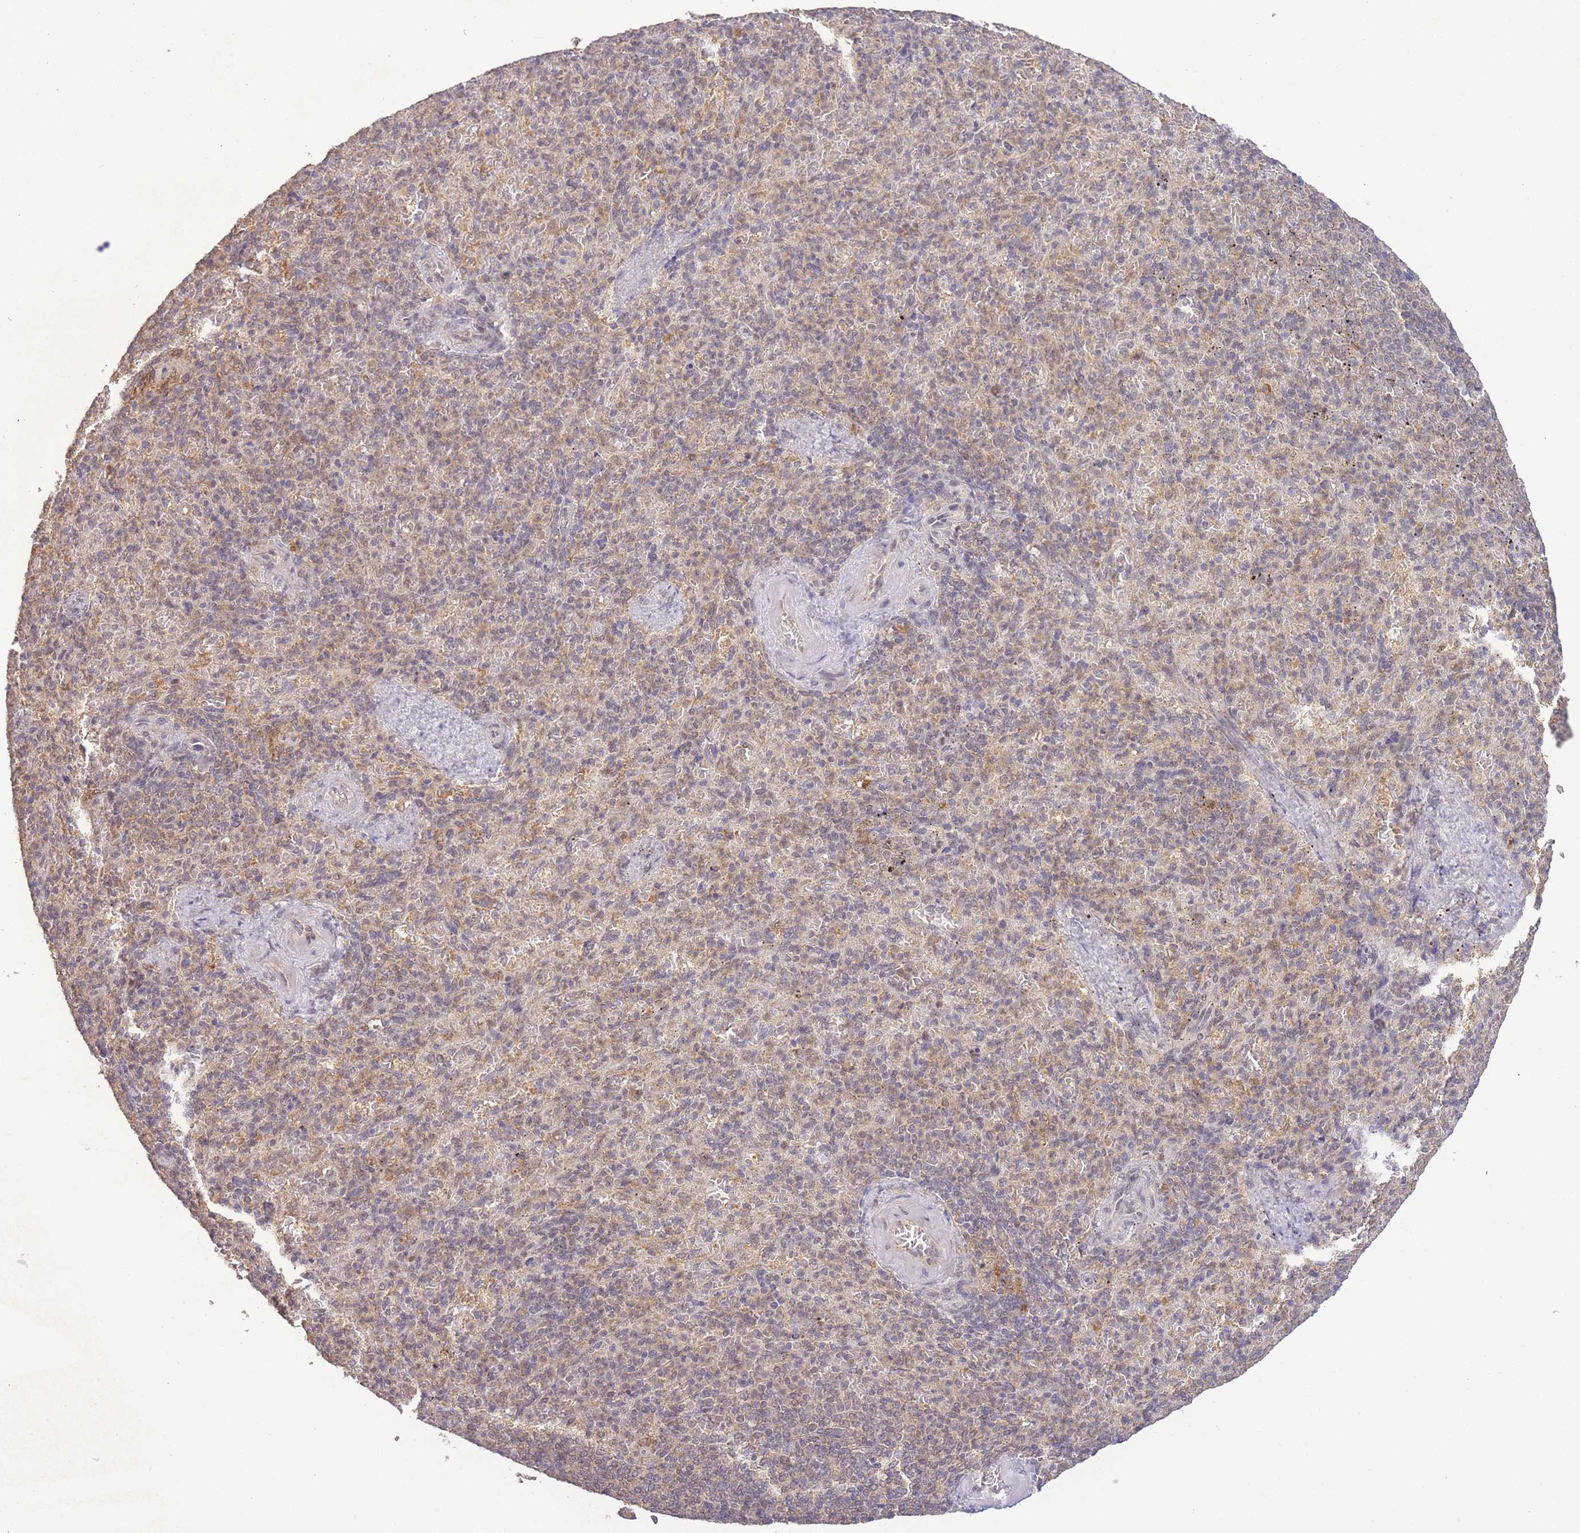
{"staining": {"intensity": "weak", "quantity": "25%-75%", "location": "cytoplasmic/membranous"}, "tissue": "spleen", "cell_type": "Cells in red pulp", "image_type": "normal", "snomed": [{"axis": "morphology", "description": "Normal tissue, NOS"}, {"axis": "topography", "description": "Spleen"}], "caption": "Immunohistochemistry (IHC) staining of unremarkable spleen, which displays low levels of weak cytoplasmic/membranous positivity in approximately 25%-75% of cells in red pulp indicating weak cytoplasmic/membranous protein staining. The staining was performed using DAB (3,3'-diaminobenzidine) (brown) for protein detection and nuclei were counterstained in hematoxylin (blue).", "gene": "RNF144B", "patient": {"sex": "female", "age": 74}}